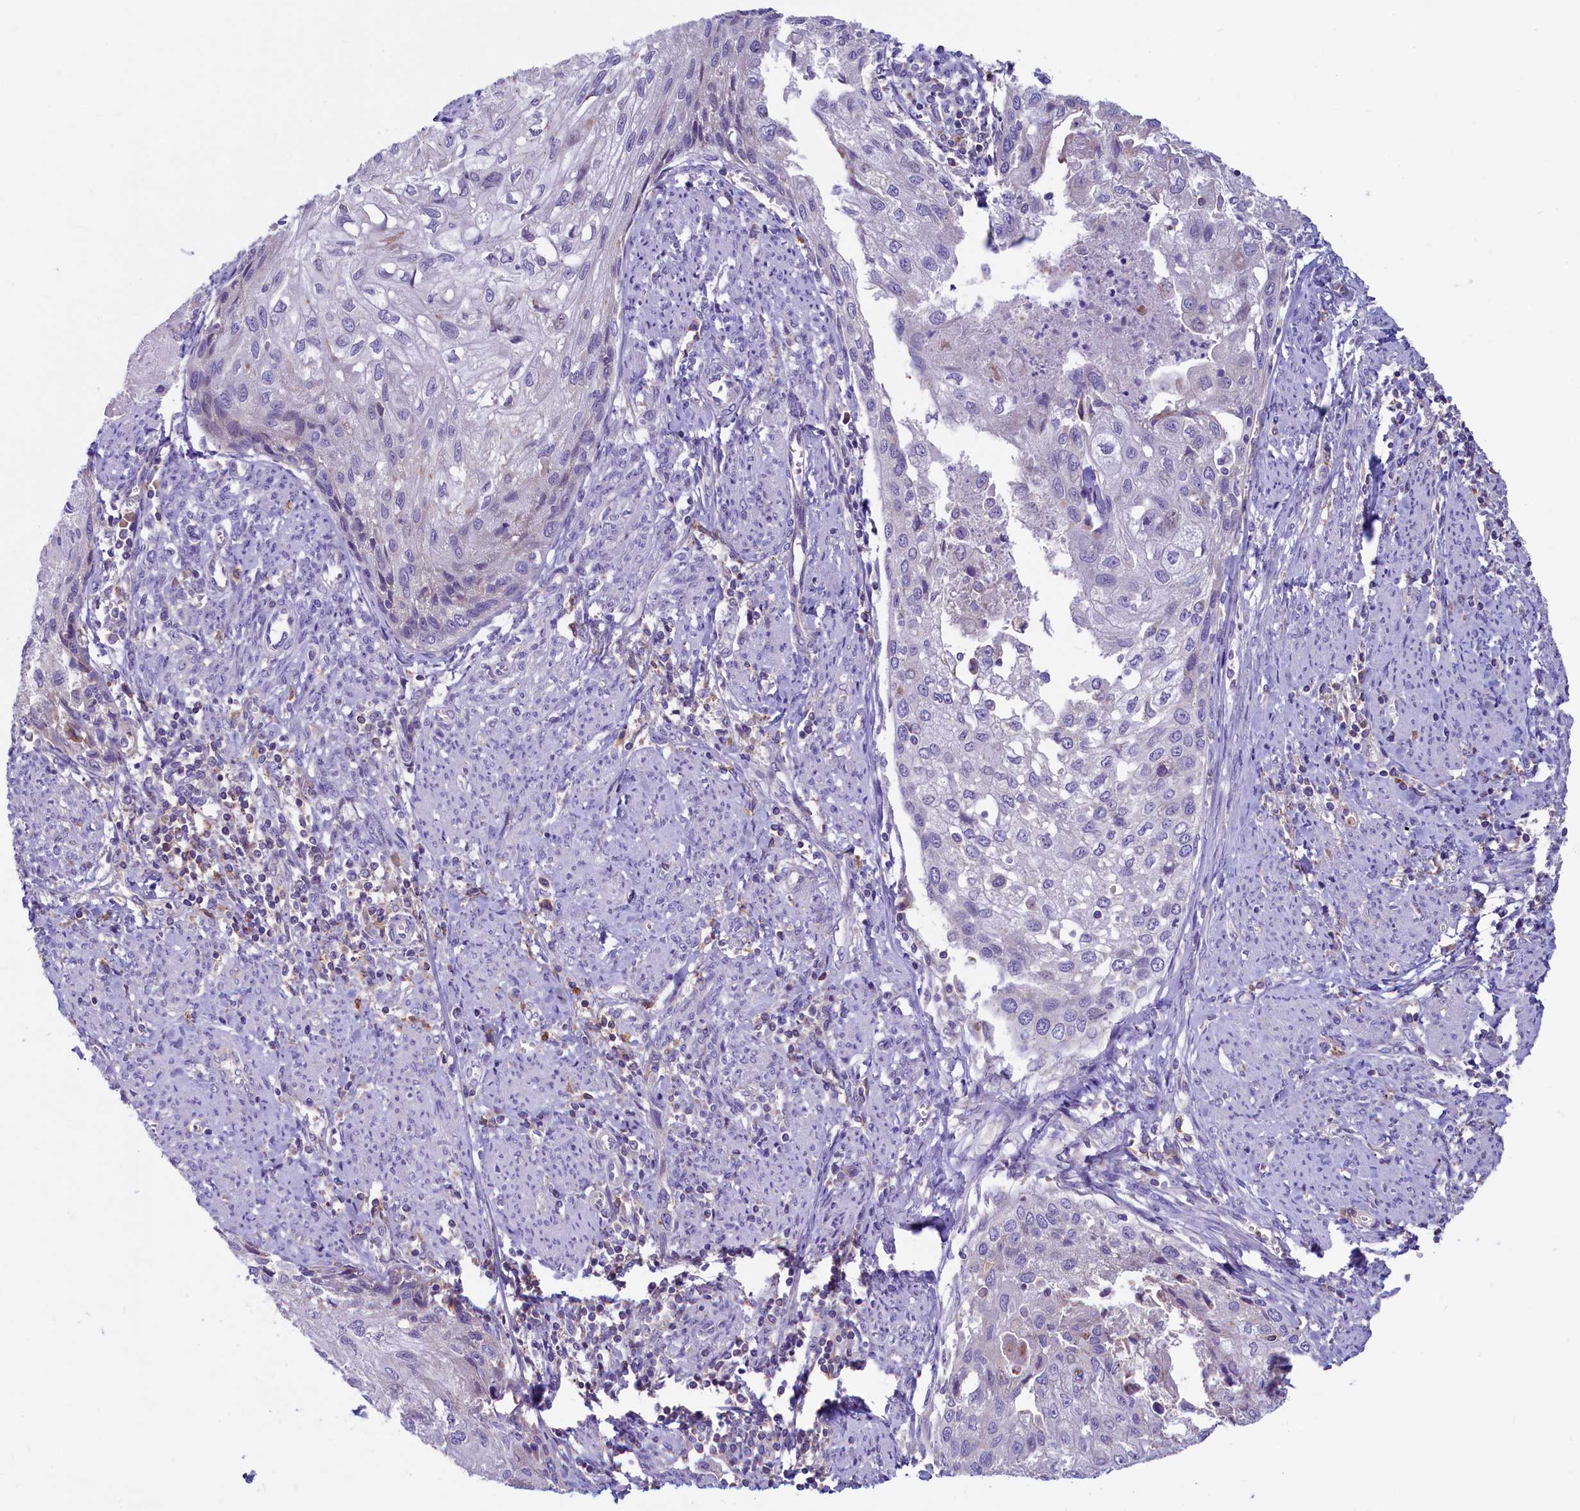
{"staining": {"intensity": "negative", "quantity": "none", "location": "none"}, "tissue": "cervical cancer", "cell_type": "Tumor cells", "image_type": "cancer", "snomed": [{"axis": "morphology", "description": "Squamous cell carcinoma, NOS"}, {"axis": "topography", "description": "Cervix"}], "caption": "Photomicrograph shows no protein positivity in tumor cells of squamous cell carcinoma (cervical) tissue. The staining was performed using DAB (3,3'-diaminobenzidine) to visualize the protein expression in brown, while the nuclei were stained in blue with hematoxylin (Magnification: 20x).", "gene": "HPS6", "patient": {"sex": "female", "age": 67}}